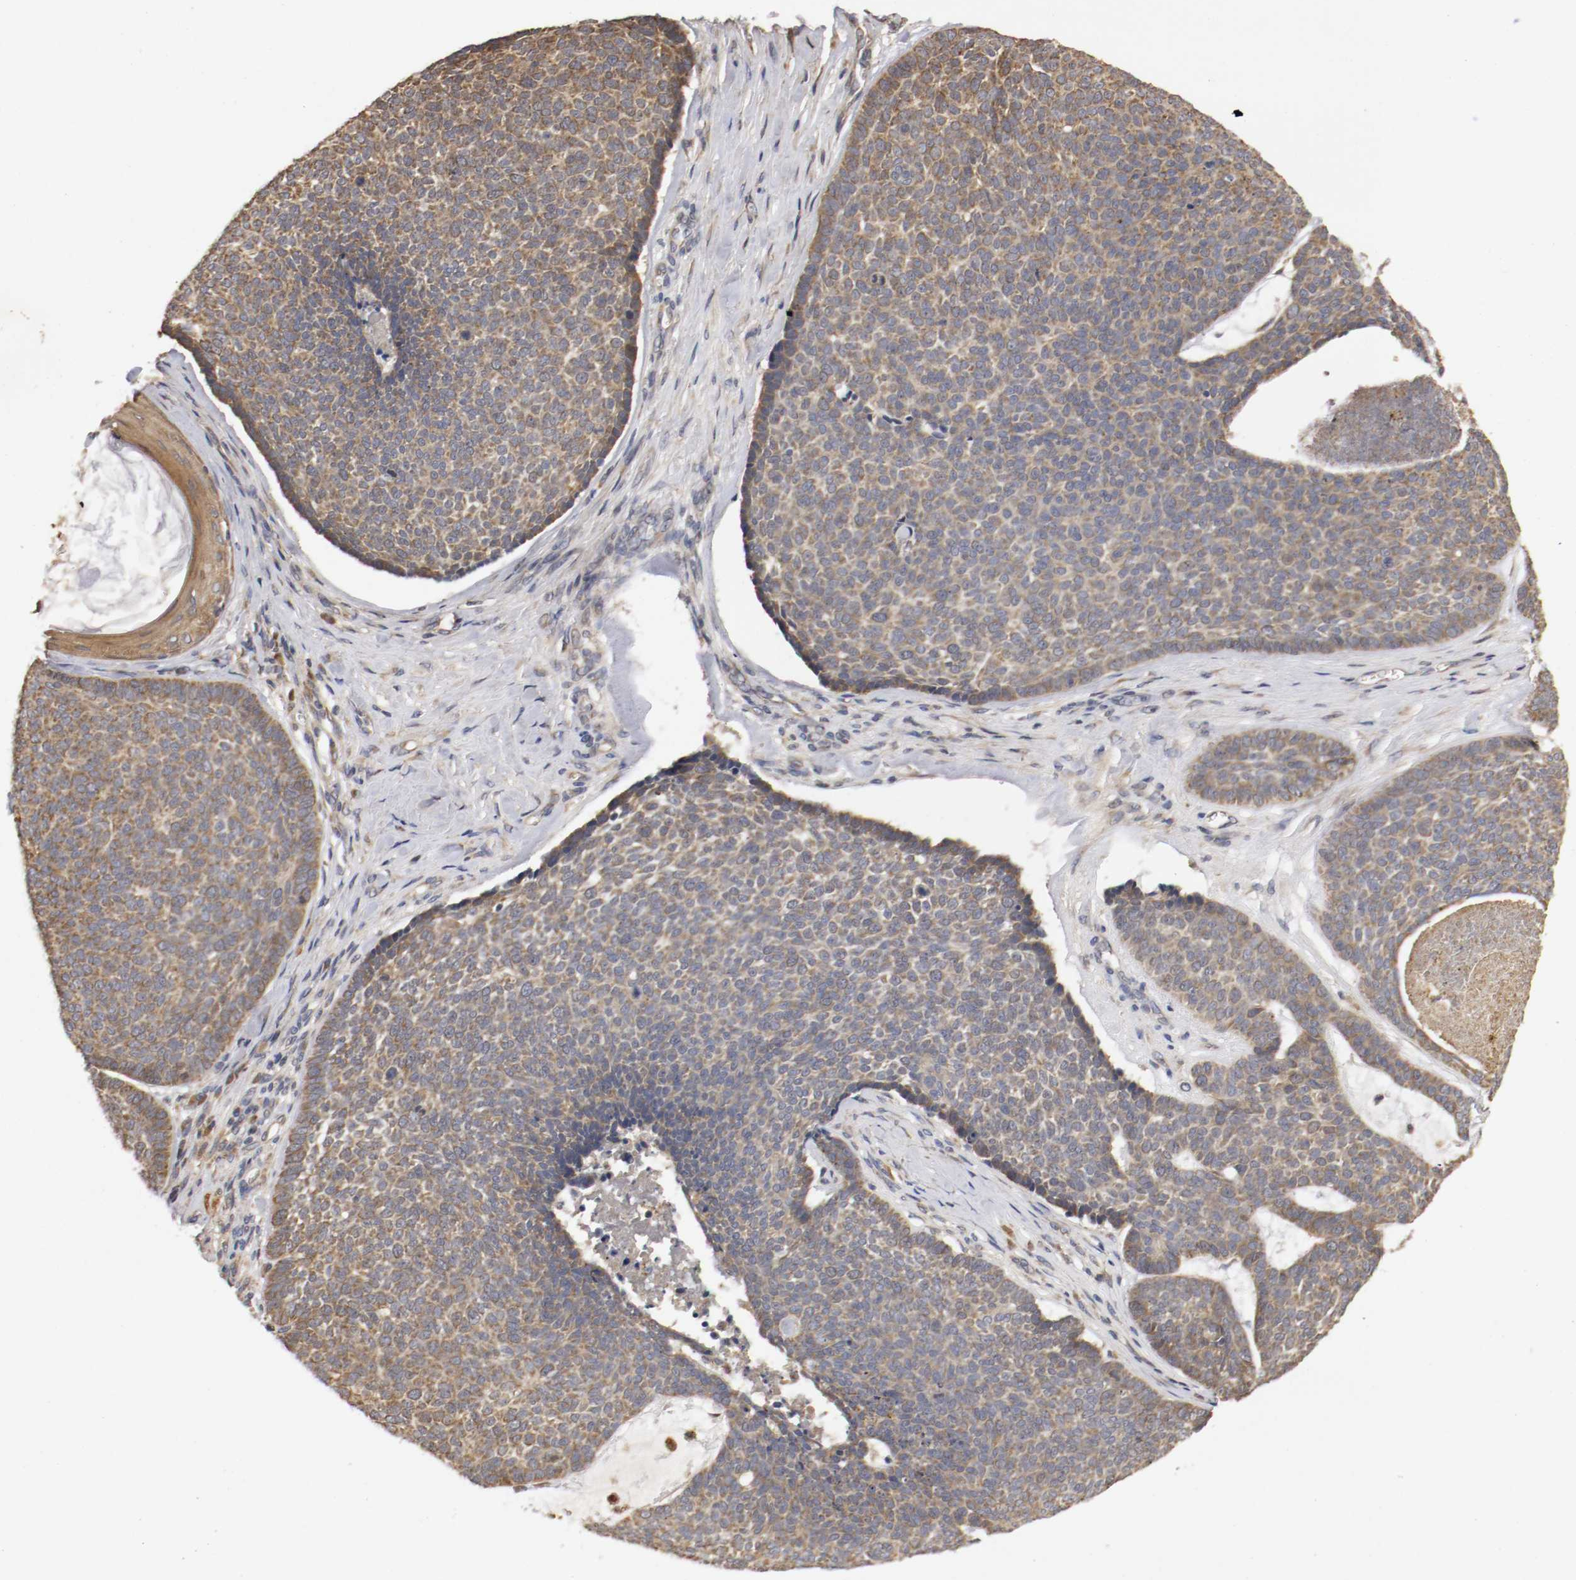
{"staining": {"intensity": "weak", "quantity": ">75%", "location": "cytoplasmic/membranous"}, "tissue": "skin cancer", "cell_type": "Tumor cells", "image_type": "cancer", "snomed": [{"axis": "morphology", "description": "Basal cell carcinoma"}, {"axis": "topography", "description": "Skin"}], "caption": "IHC staining of skin cancer (basal cell carcinoma), which shows low levels of weak cytoplasmic/membranous positivity in approximately >75% of tumor cells indicating weak cytoplasmic/membranous protein expression. The staining was performed using DAB (brown) for protein detection and nuclei were counterstained in hematoxylin (blue).", "gene": "VEZT", "patient": {"sex": "male", "age": 84}}